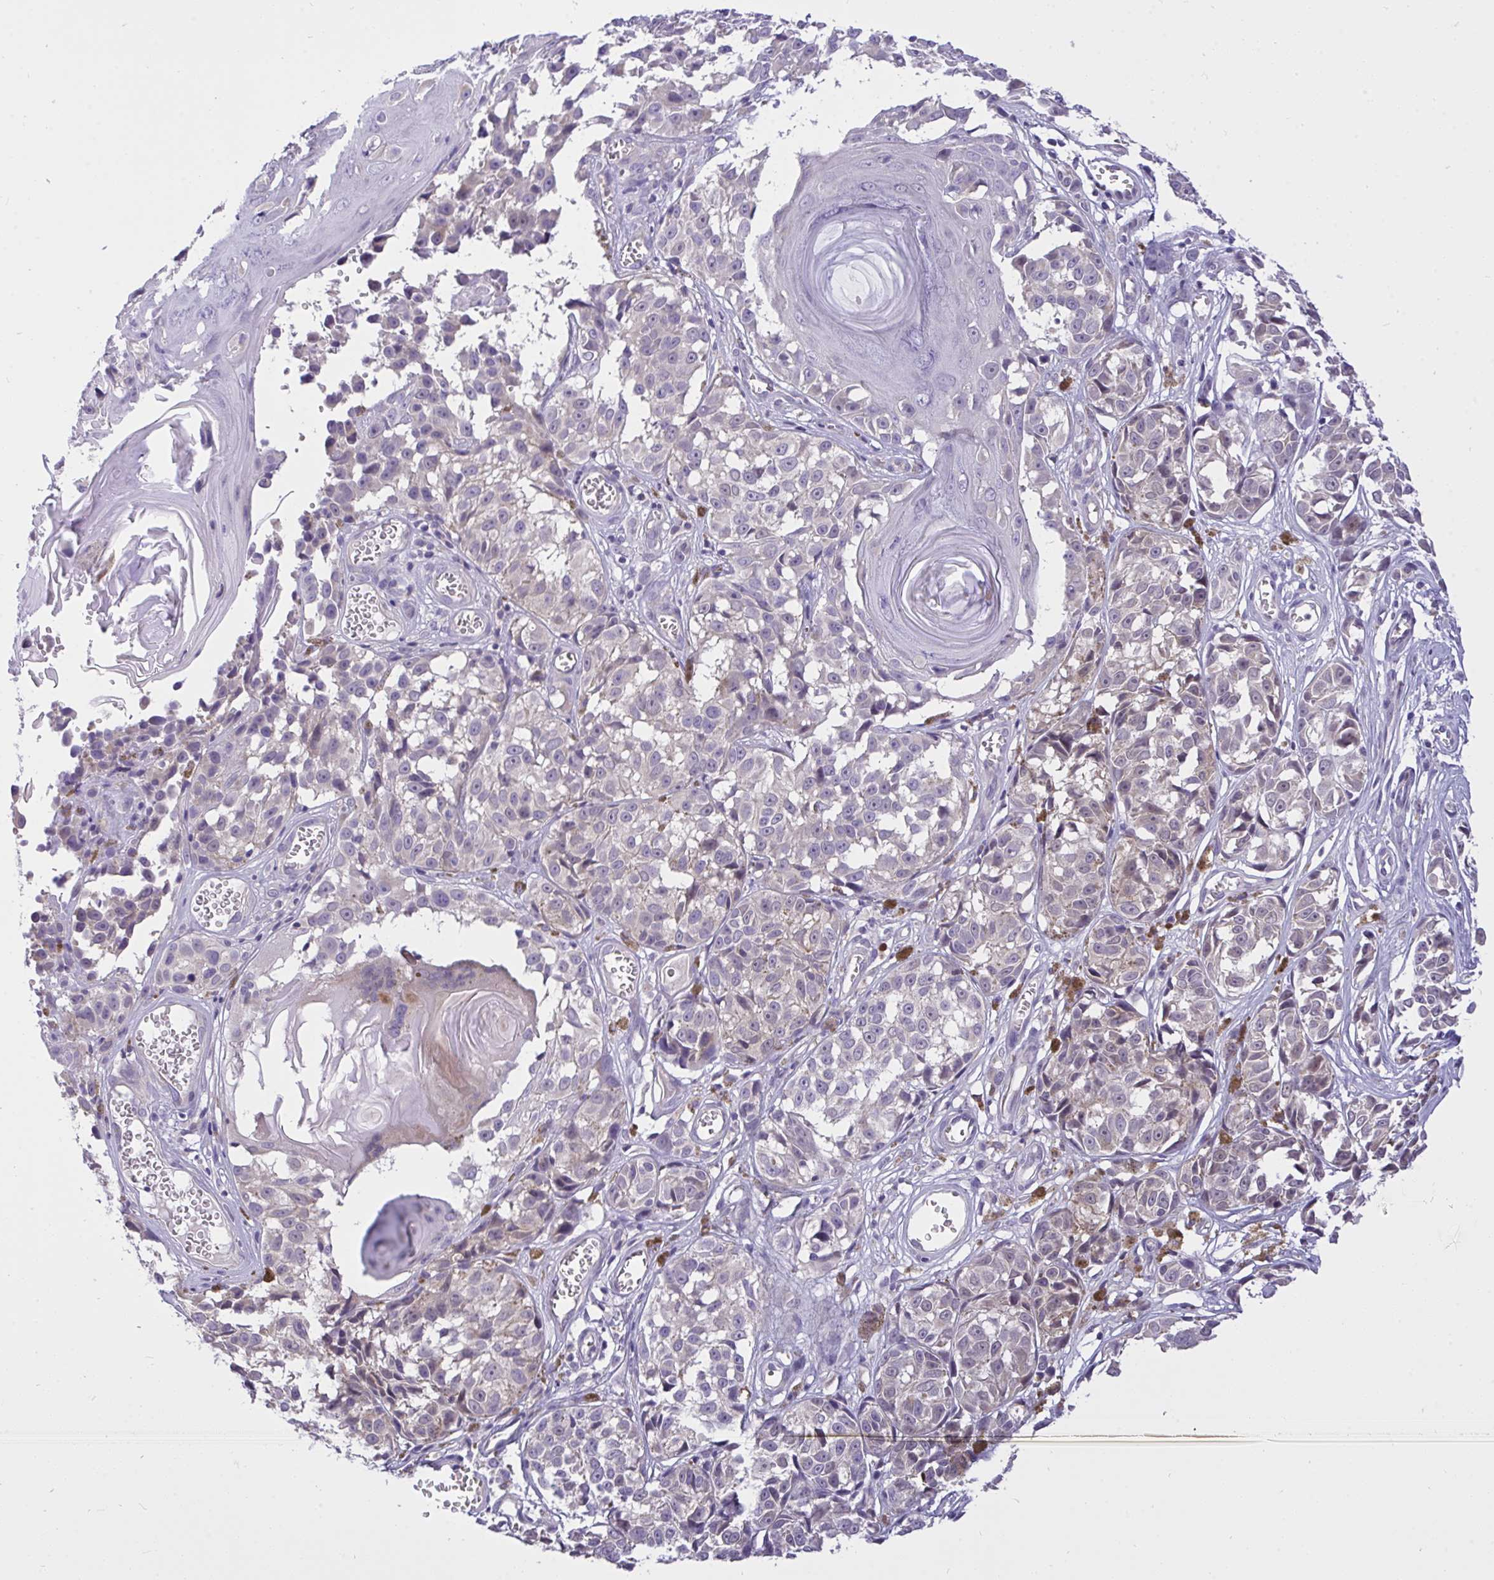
{"staining": {"intensity": "negative", "quantity": "none", "location": "none"}, "tissue": "melanoma", "cell_type": "Tumor cells", "image_type": "cancer", "snomed": [{"axis": "morphology", "description": "Malignant melanoma, NOS"}, {"axis": "topography", "description": "Skin"}], "caption": "DAB (3,3'-diaminobenzidine) immunohistochemical staining of human melanoma displays no significant expression in tumor cells.", "gene": "C19orf54", "patient": {"sex": "male", "age": 73}}